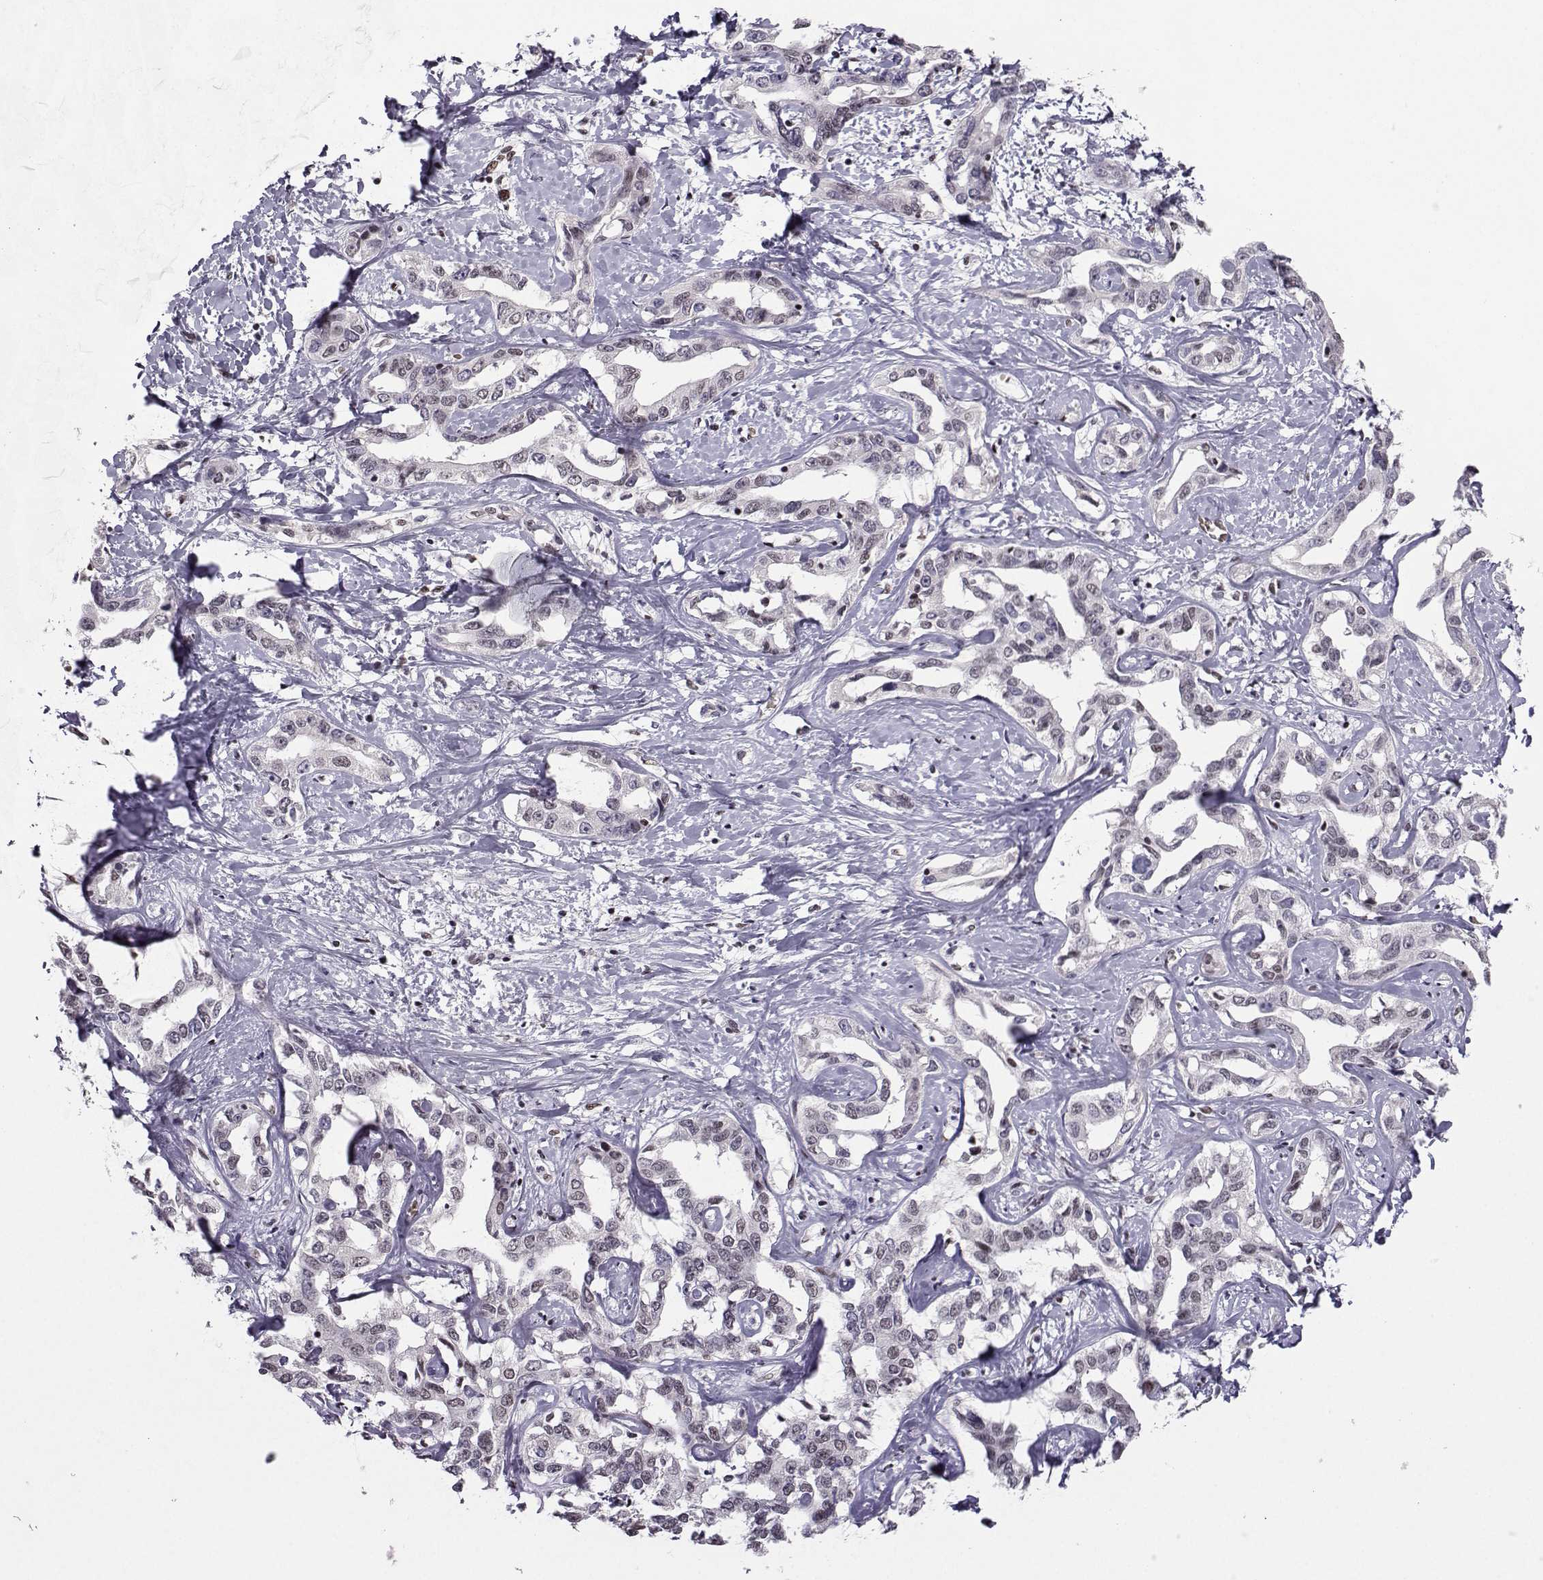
{"staining": {"intensity": "negative", "quantity": "none", "location": "none"}, "tissue": "liver cancer", "cell_type": "Tumor cells", "image_type": "cancer", "snomed": [{"axis": "morphology", "description": "Cholangiocarcinoma"}, {"axis": "topography", "description": "Liver"}], "caption": "This is an immunohistochemistry (IHC) image of cholangiocarcinoma (liver). There is no staining in tumor cells.", "gene": "LIN28A", "patient": {"sex": "male", "age": 59}}